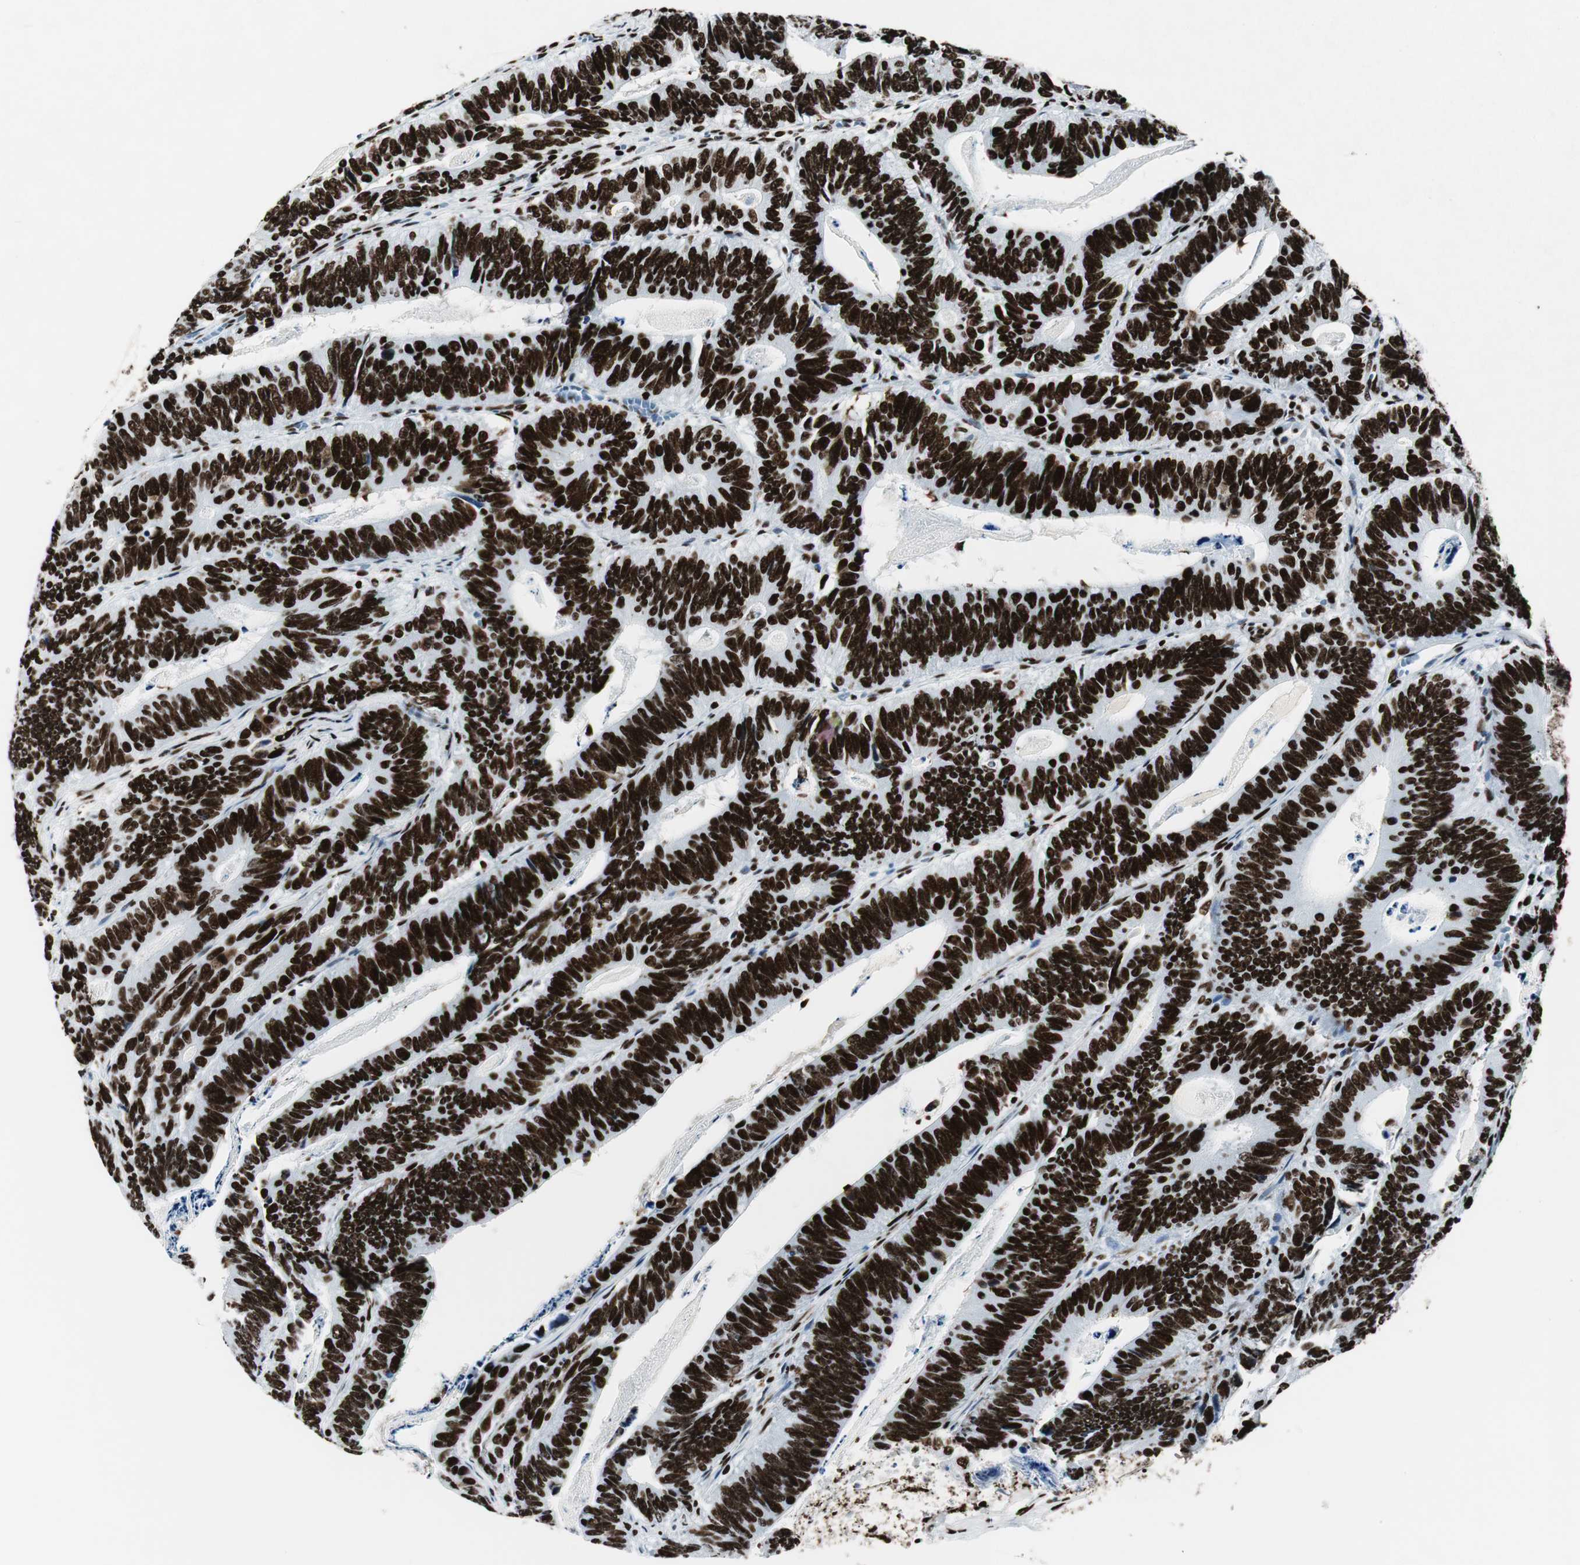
{"staining": {"intensity": "strong", "quantity": ">75%", "location": "nuclear"}, "tissue": "colorectal cancer", "cell_type": "Tumor cells", "image_type": "cancer", "snomed": [{"axis": "morphology", "description": "Adenocarcinoma, NOS"}, {"axis": "topography", "description": "Colon"}], "caption": "Adenocarcinoma (colorectal) stained with a protein marker displays strong staining in tumor cells.", "gene": "NCL", "patient": {"sex": "male", "age": 72}}